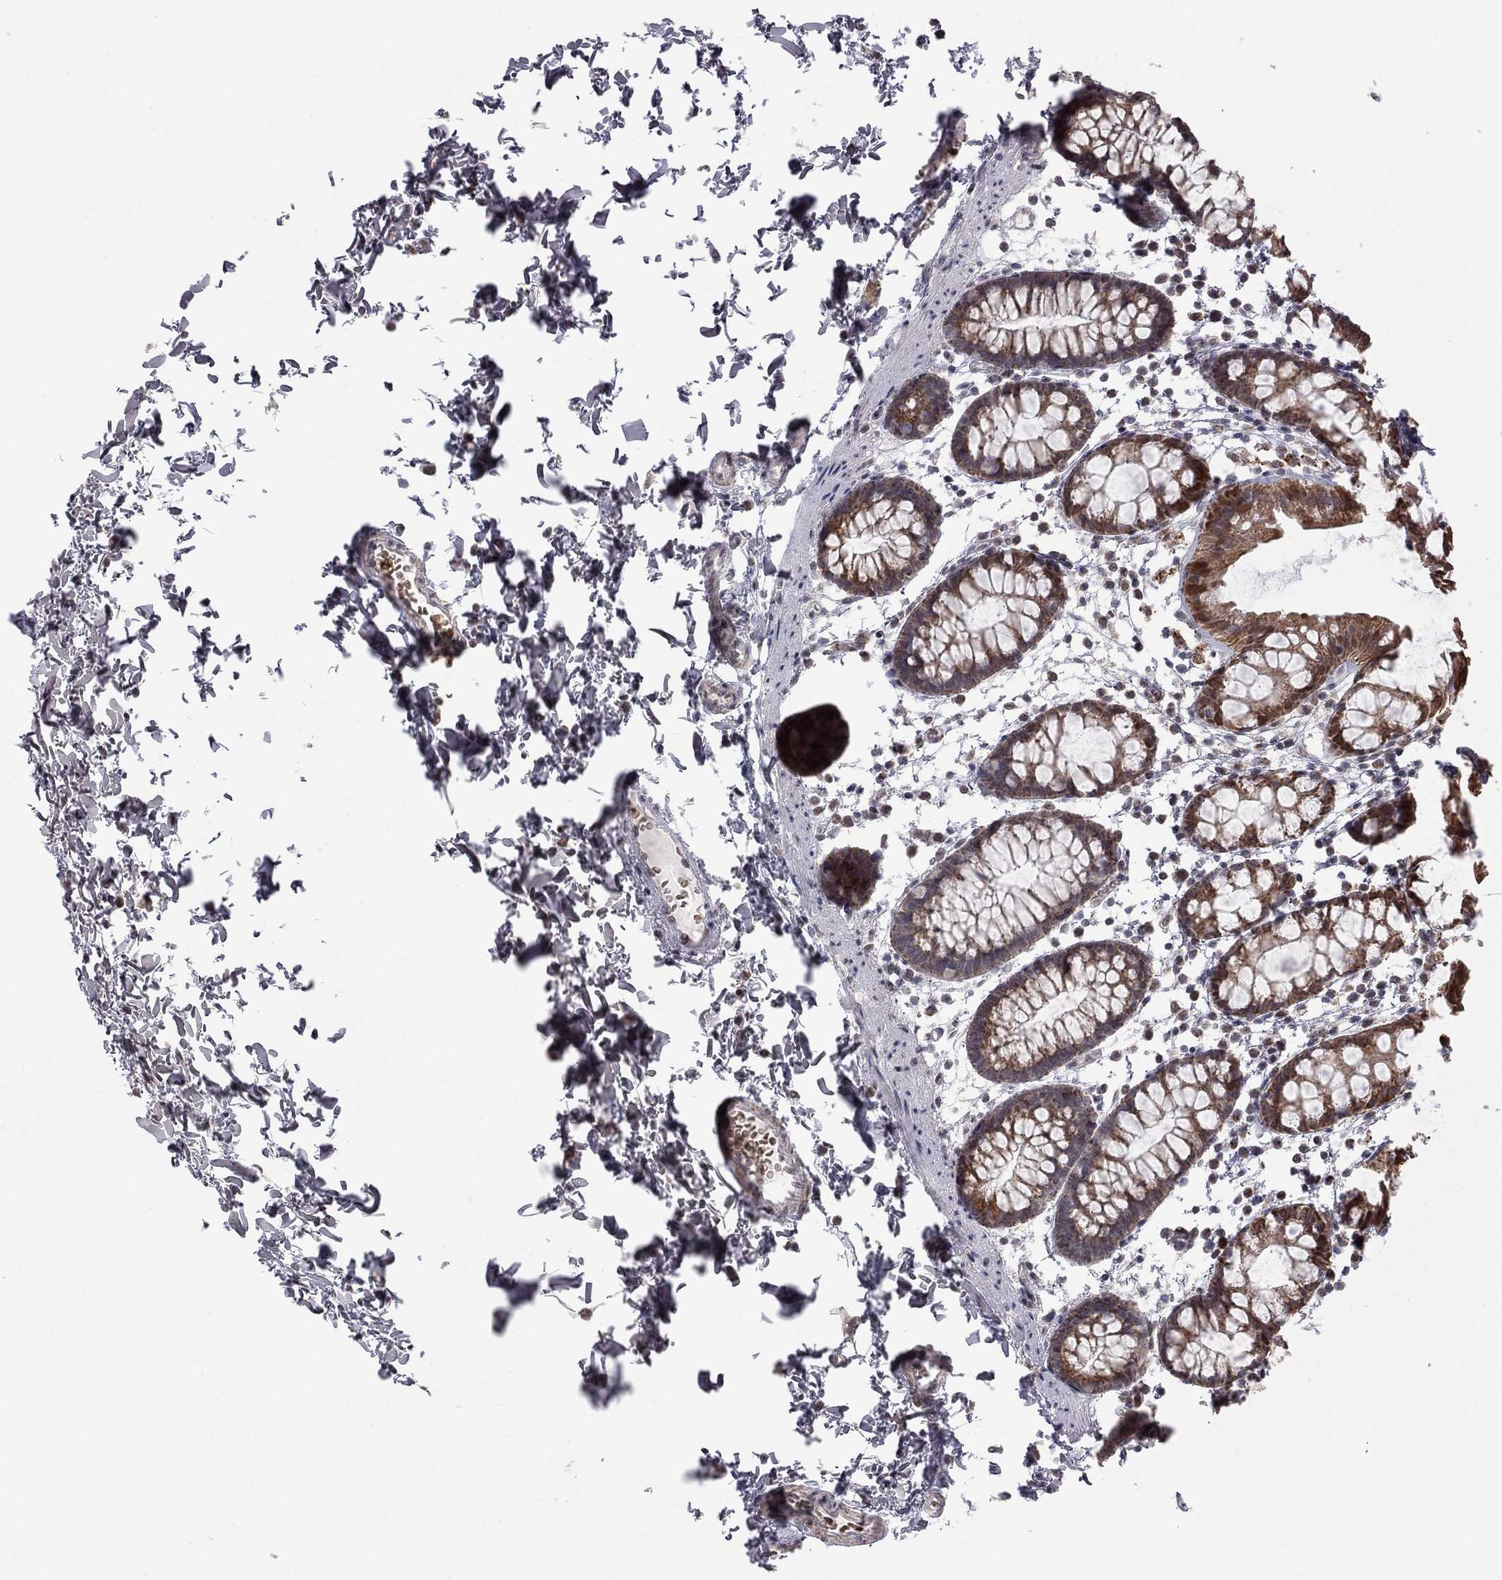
{"staining": {"intensity": "strong", "quantity": "25%-75%", "location": "cytoplasmic/membranous"}, "tissue": "rectum", "cell_type": "Glandular cells", "image_type": "normal", "snomed": [{"axis": "morphology", "description": "Normal tissue, NOS"}, {"axis": "topography", "description": "Rectum"}], "caption": "Immunohistochemical staining of normal rectum displays high levels of strong cytoplasmic/membranous positivity in approximately 25%-75% of glandular cells.", "gene": "MC3R", "patient": {"sex": "male", "age": 57}}